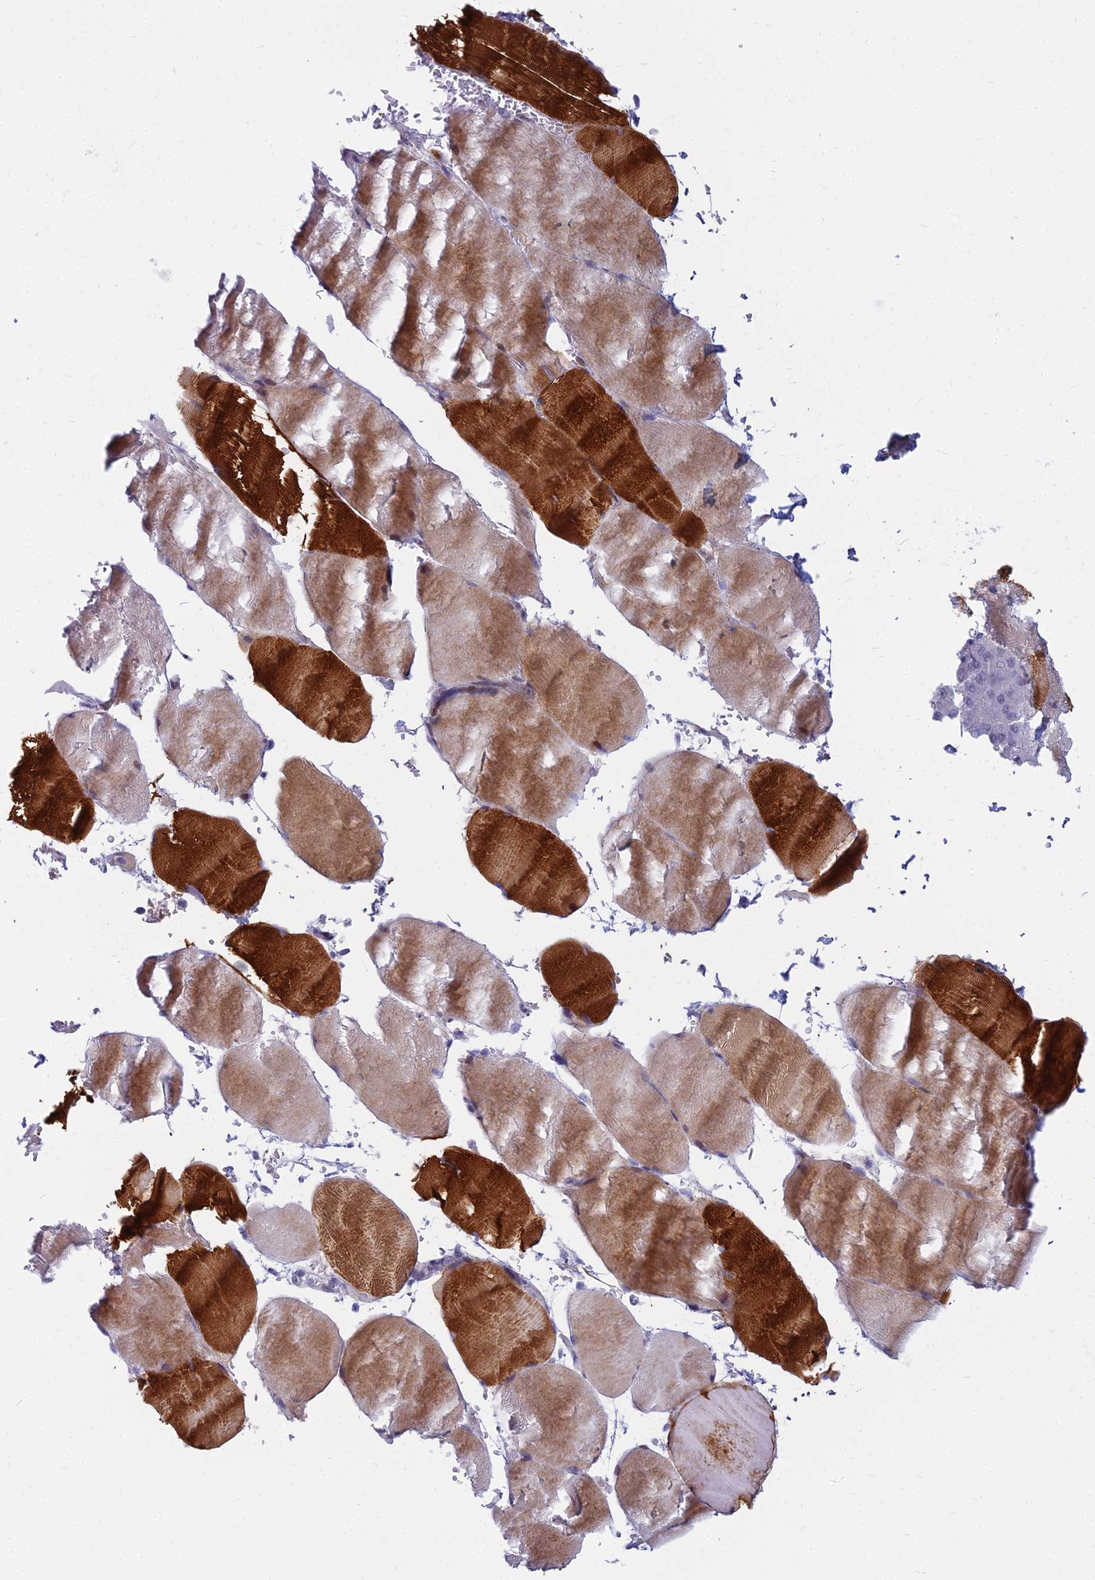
{"staining": {"intensity": "strong", "quantity": "25%-75%", "location": "cytoplasmic/membranous,nuclear"}, "tissue": "skeletal muscle", "cell_type": "Myocytes", "image_type": "normal", "snomed": [{"axis": "morphology", "description": "Normal tissue, NOS"}, {"axis": "topography", "description": "Skeletal muscle"}, {"axis": "topography", "description": "Head-Neck"}], "caption": "Skeletal muscle stained with immunohistochemistry shows strong cytoplasmic/membranous,nuclear staining in about 25%-75% of myocytes.", "gene": "MYBPC2", "patient": {"sex": "male", "age": 66}}